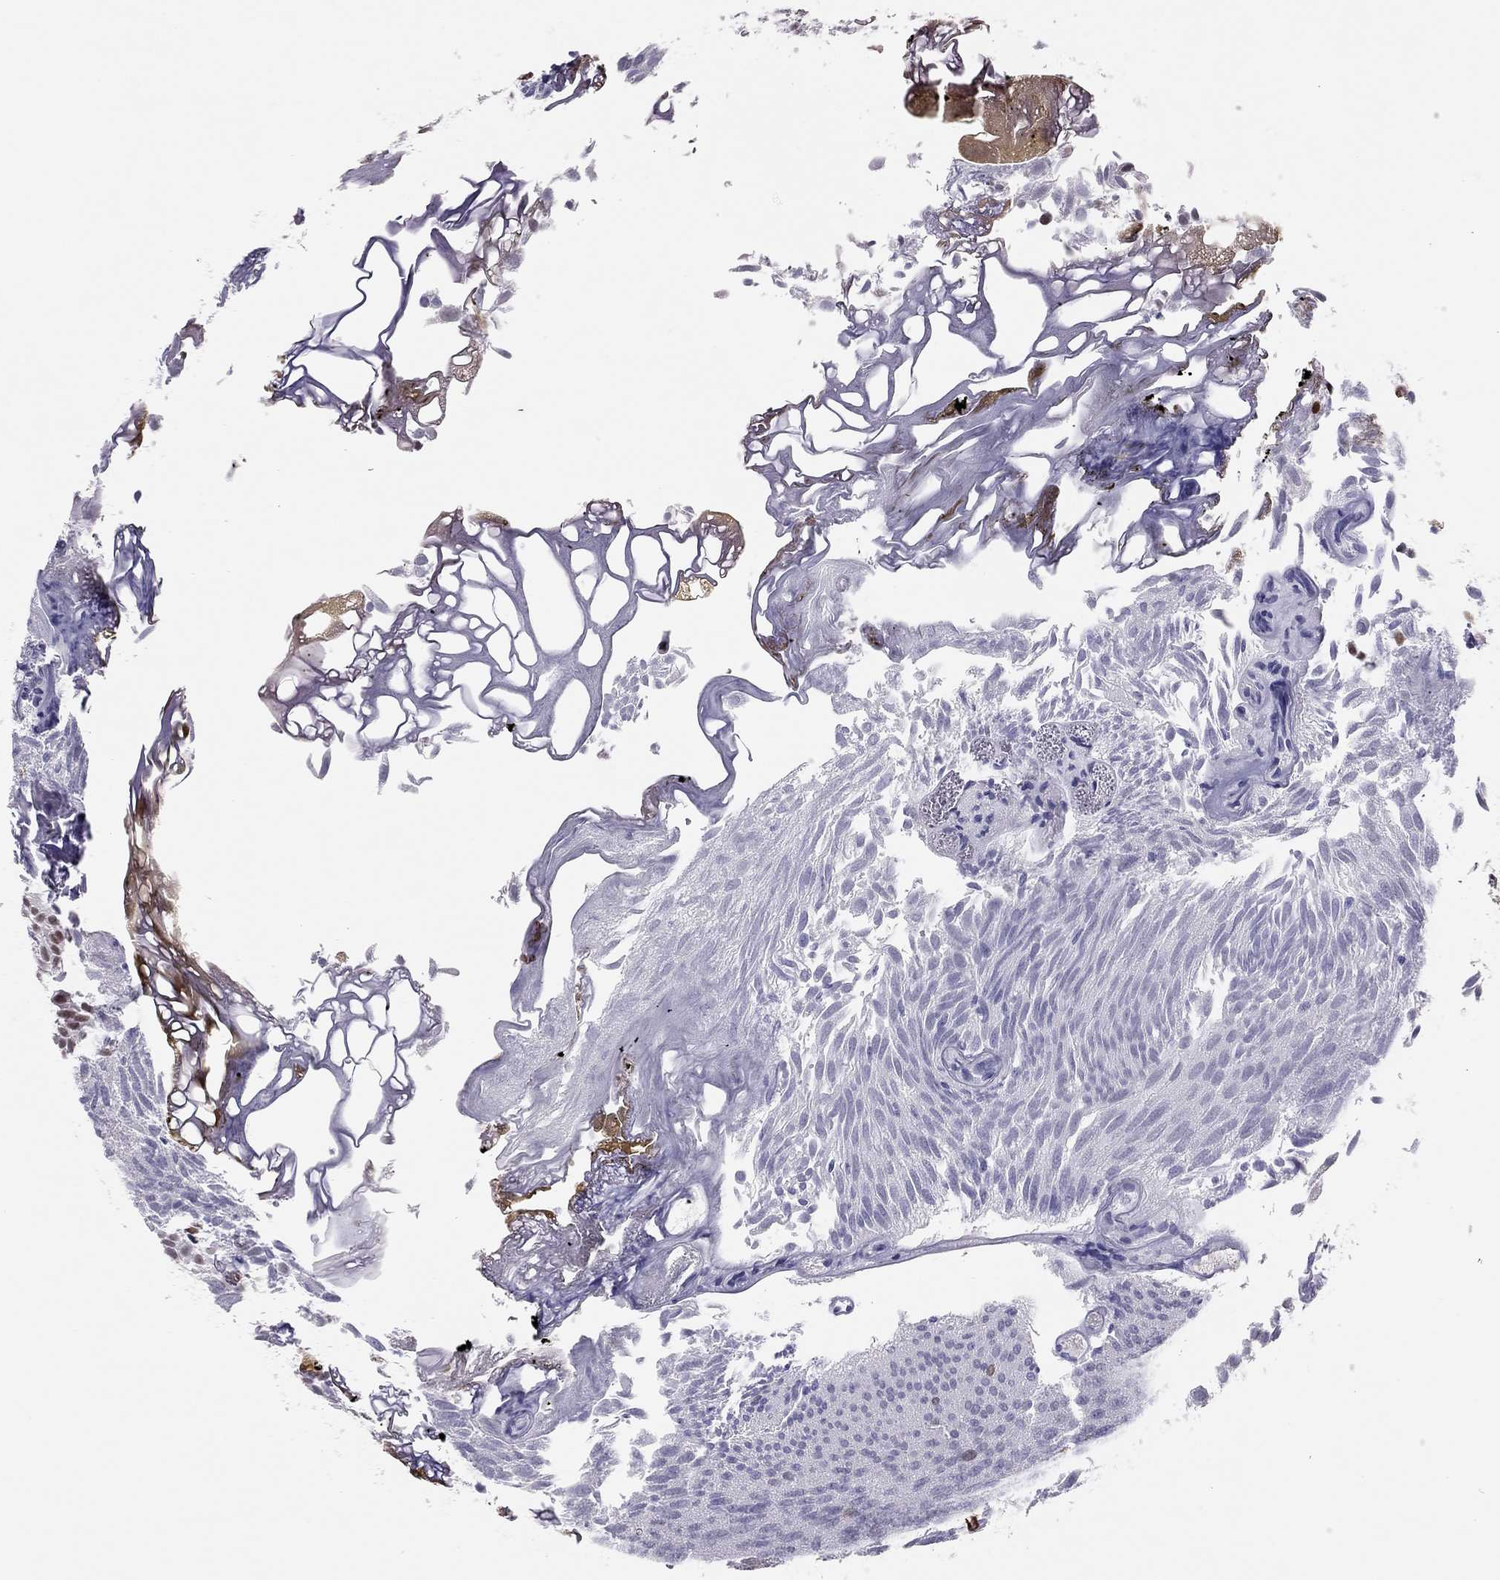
{"staining": {"intensity": "negative", "quantity": "none", "location": "none"}, "tissue": "urothelial cancer", "cell_type": "Tumor cells", "image_type": "cancer", "snomed": [{"axis": "morphology", "description": "Urothelial carcinoma, Low grade"}, {"axis": "topography", "description": "Urinary bladder"}], "caption": "A high-resolution histopathology image shows IHC staining of urothelial cancer, which displays no significant expression in tumor cells.", "gene": "PHOX2A", "patient": {"sex": "male", "age": 52}}